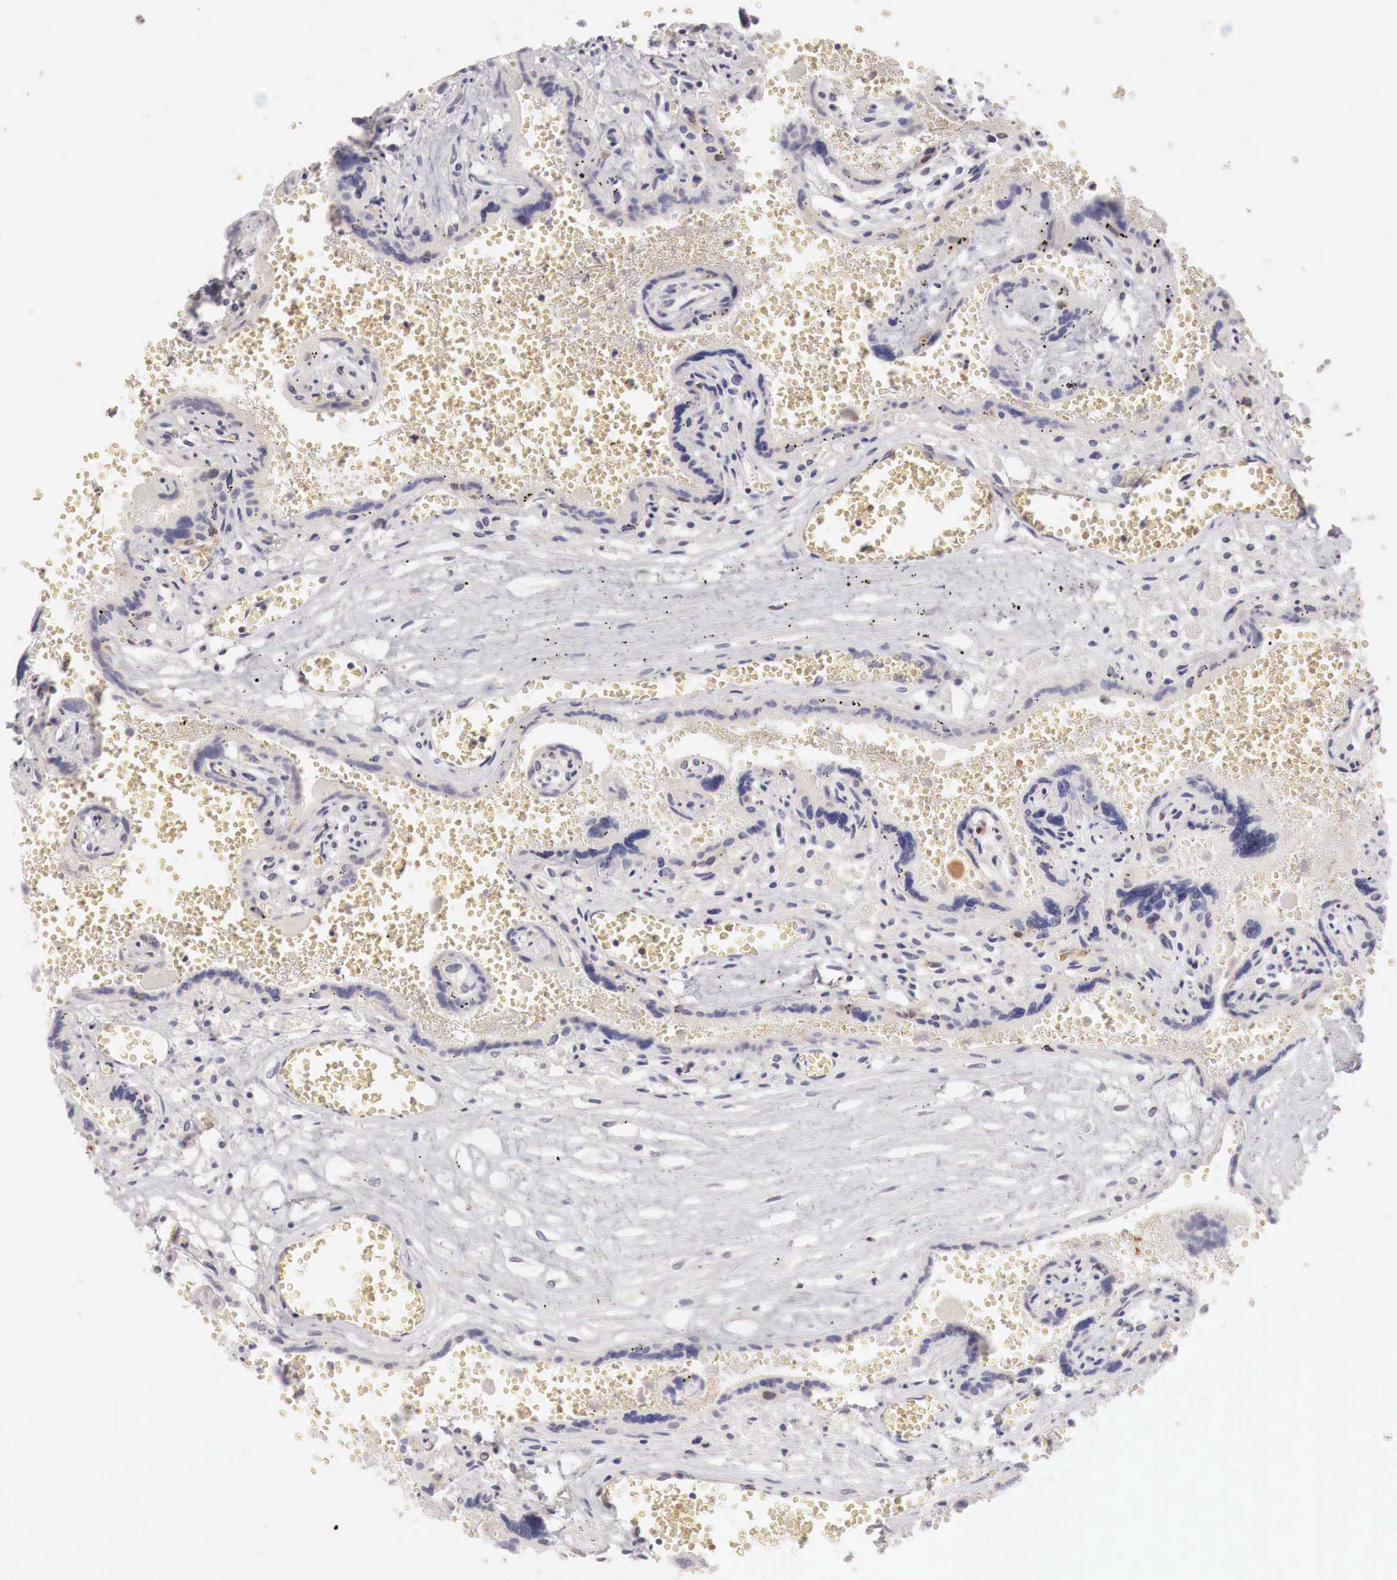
{"staining": {"intensity": "negative", "quantity": "none", "location": "none"}, "tissue": "placenta", "cell_type": "Decidual cells", "image_type": "normal", "snomed": [{"axis": "morphology", "description": "Normal tissue, NOS"}, {"axis": "topography", "description": "Placenta"}], "caption": "An immunohistochemistry (IHC) image of benign placenta is shown. There is no staining in decidual cells of placenta.", "gene": "GATA1", "patient": {"sex": "female", "age": 40}}